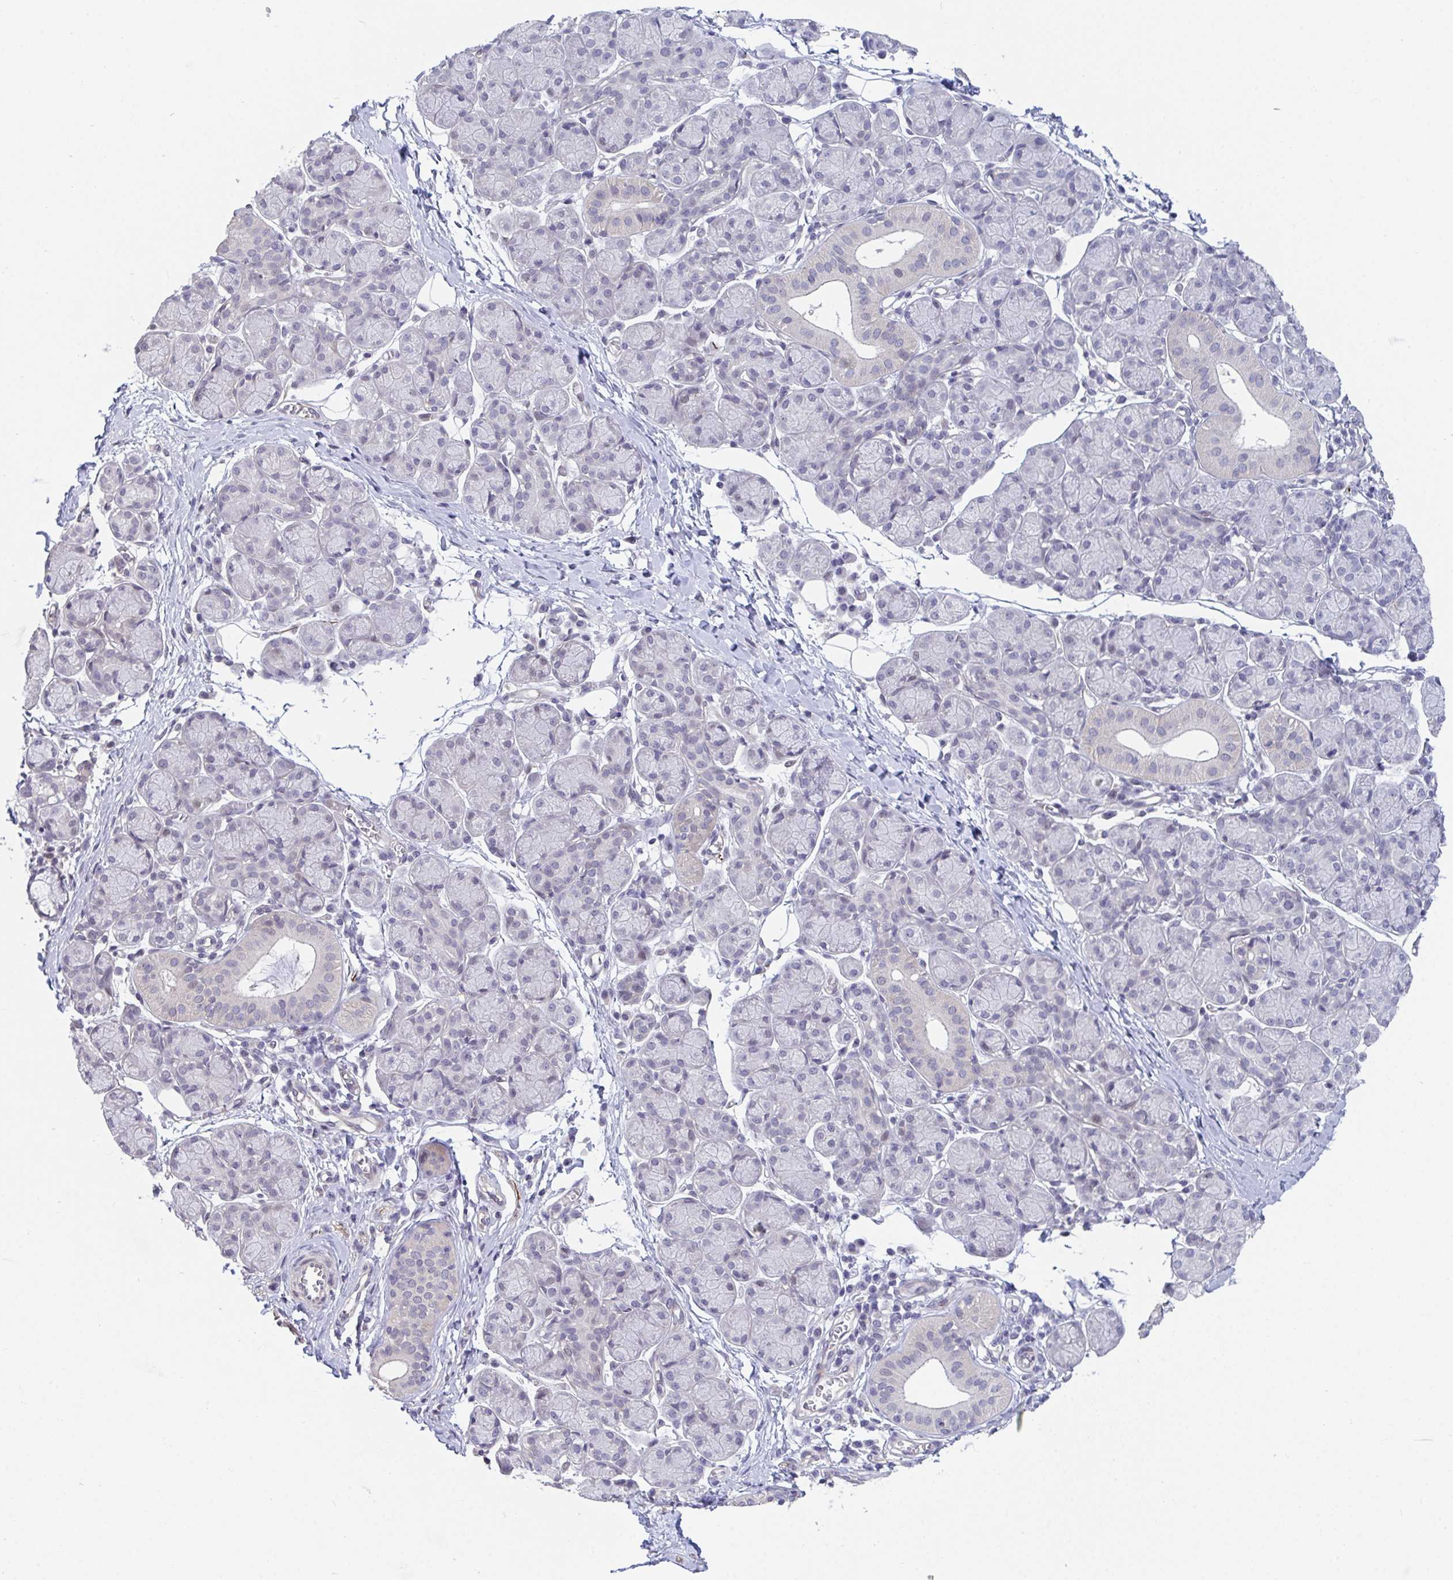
{"staining": {"intensity": "negative", "quantity": "none", "location": "none"}, "tissue": "salivary gland", "cell_type": "Glandular cells", "image_type": "normal", "snomed": [{"axis": "morphology", "description": "Normal tissue, NOS"}, {"axis": "morphology", "description": "Inflammation, NOS"}, {"axis": "topography", "description": "Lymph node"}, {"axis": "topography", "description": "Salivary gland"}], "caption": "Immunohistochemical staining of unremarkable salivary gland demonstrates no significant staining in glandular cells. The staining was performed using DAB (3,3'-diaminobenzidine) to visualize the protein expression in brown, while the nuclei were stained in blue with hematoxylin (Magnification: 20x).", "gene": "FAM156A", "patient": {"sex": "male", "age": 3}}